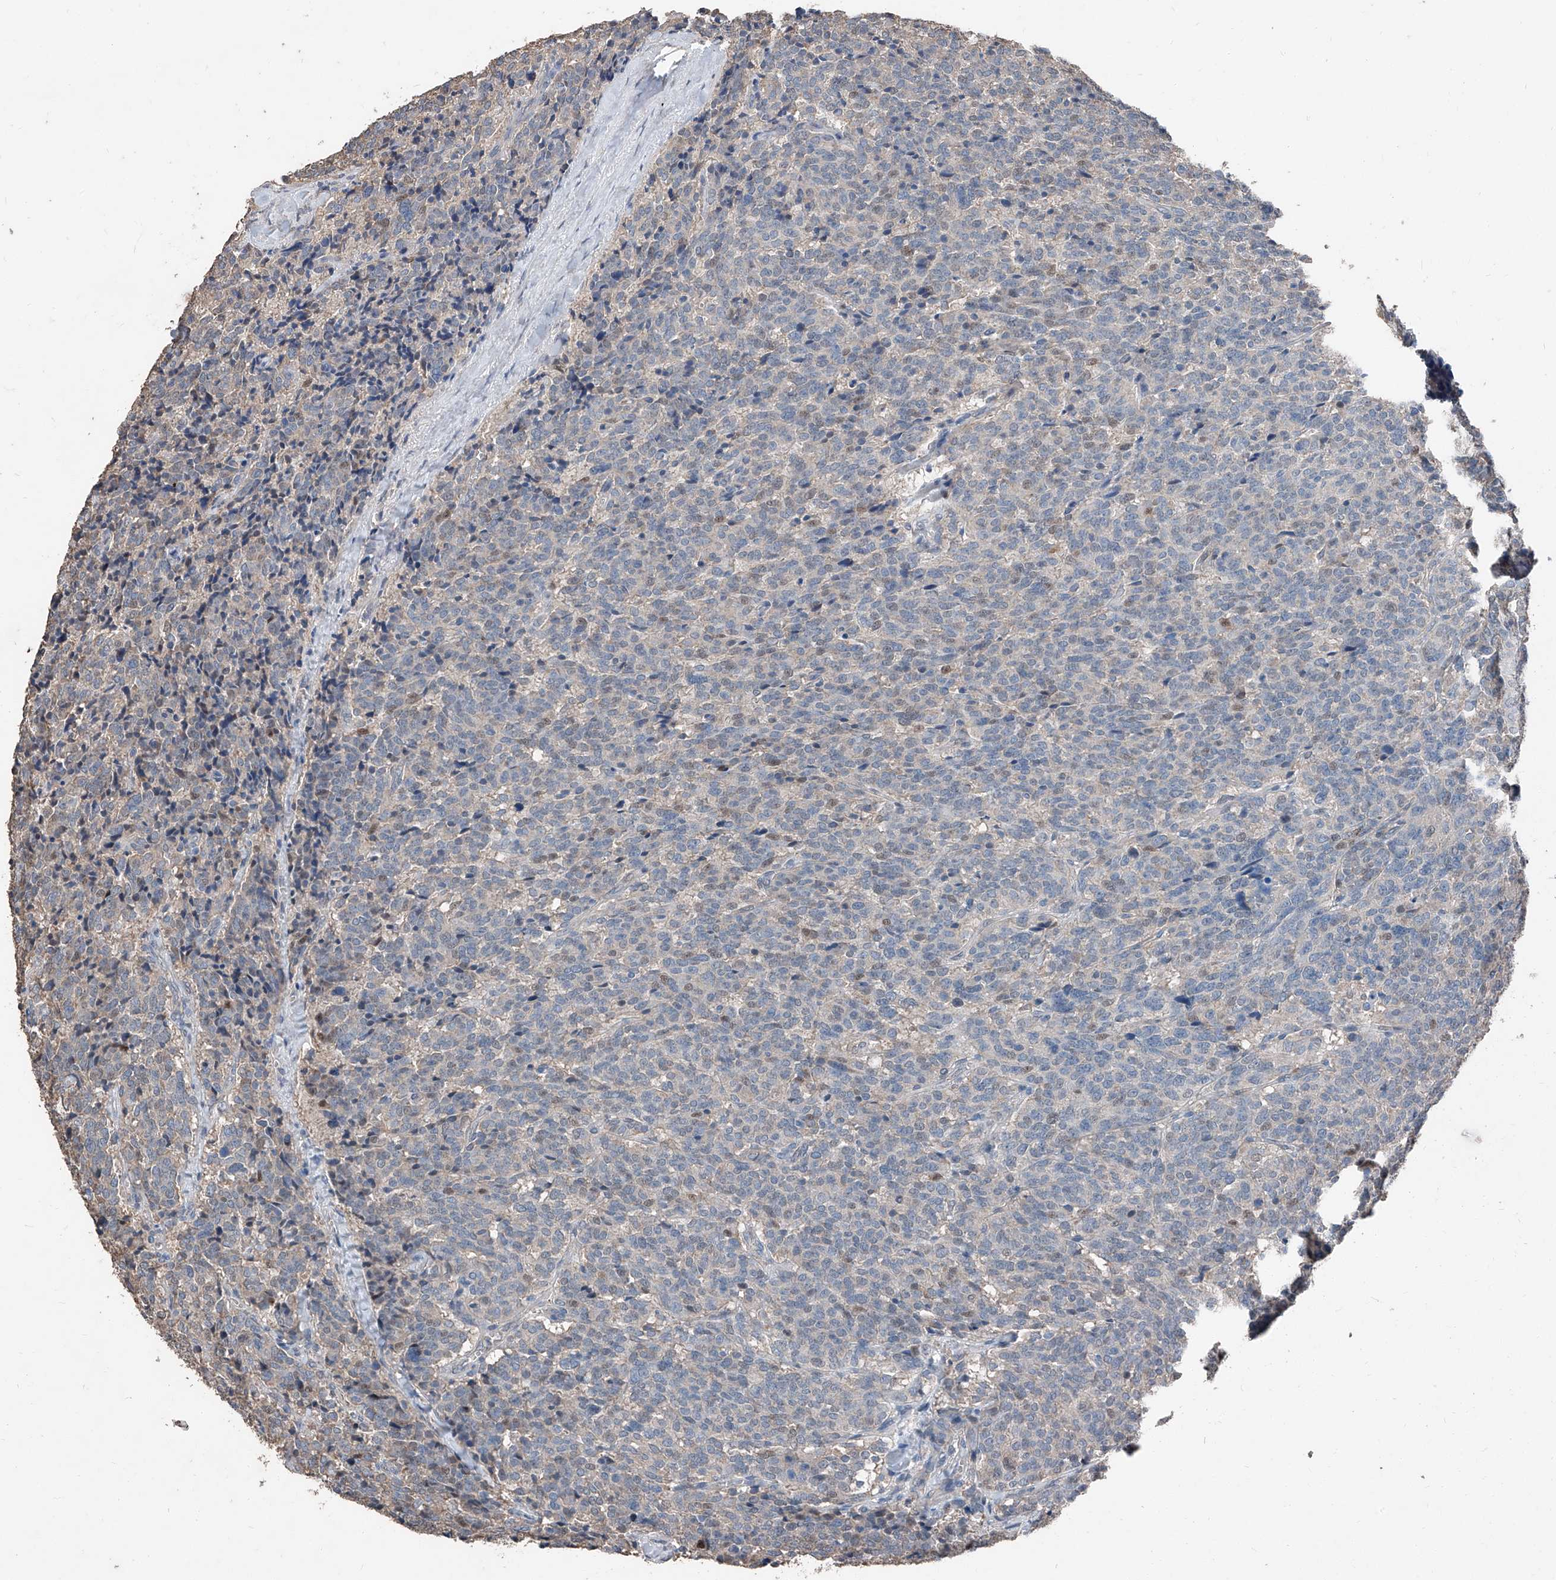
{"staining": {"intensity": "negative", "quantity": "none", "location": "none"}, "tissue": "carcinoid", "cell_type": "Tumor cells", "image_type": "cancer", "snomed": [{"axis": "morphology", "description": "Carcinoid, malignant, NOS"}, {"axis": "topography", "description": "Lung"}], "caption": "Human malignant carcinoid stained for a protein using immunohistochemistry (IHC) demonstrates no positivity in tumor cells.", "gene": "MAMLD1", "patient": {"sex": "female", "age": 46}}